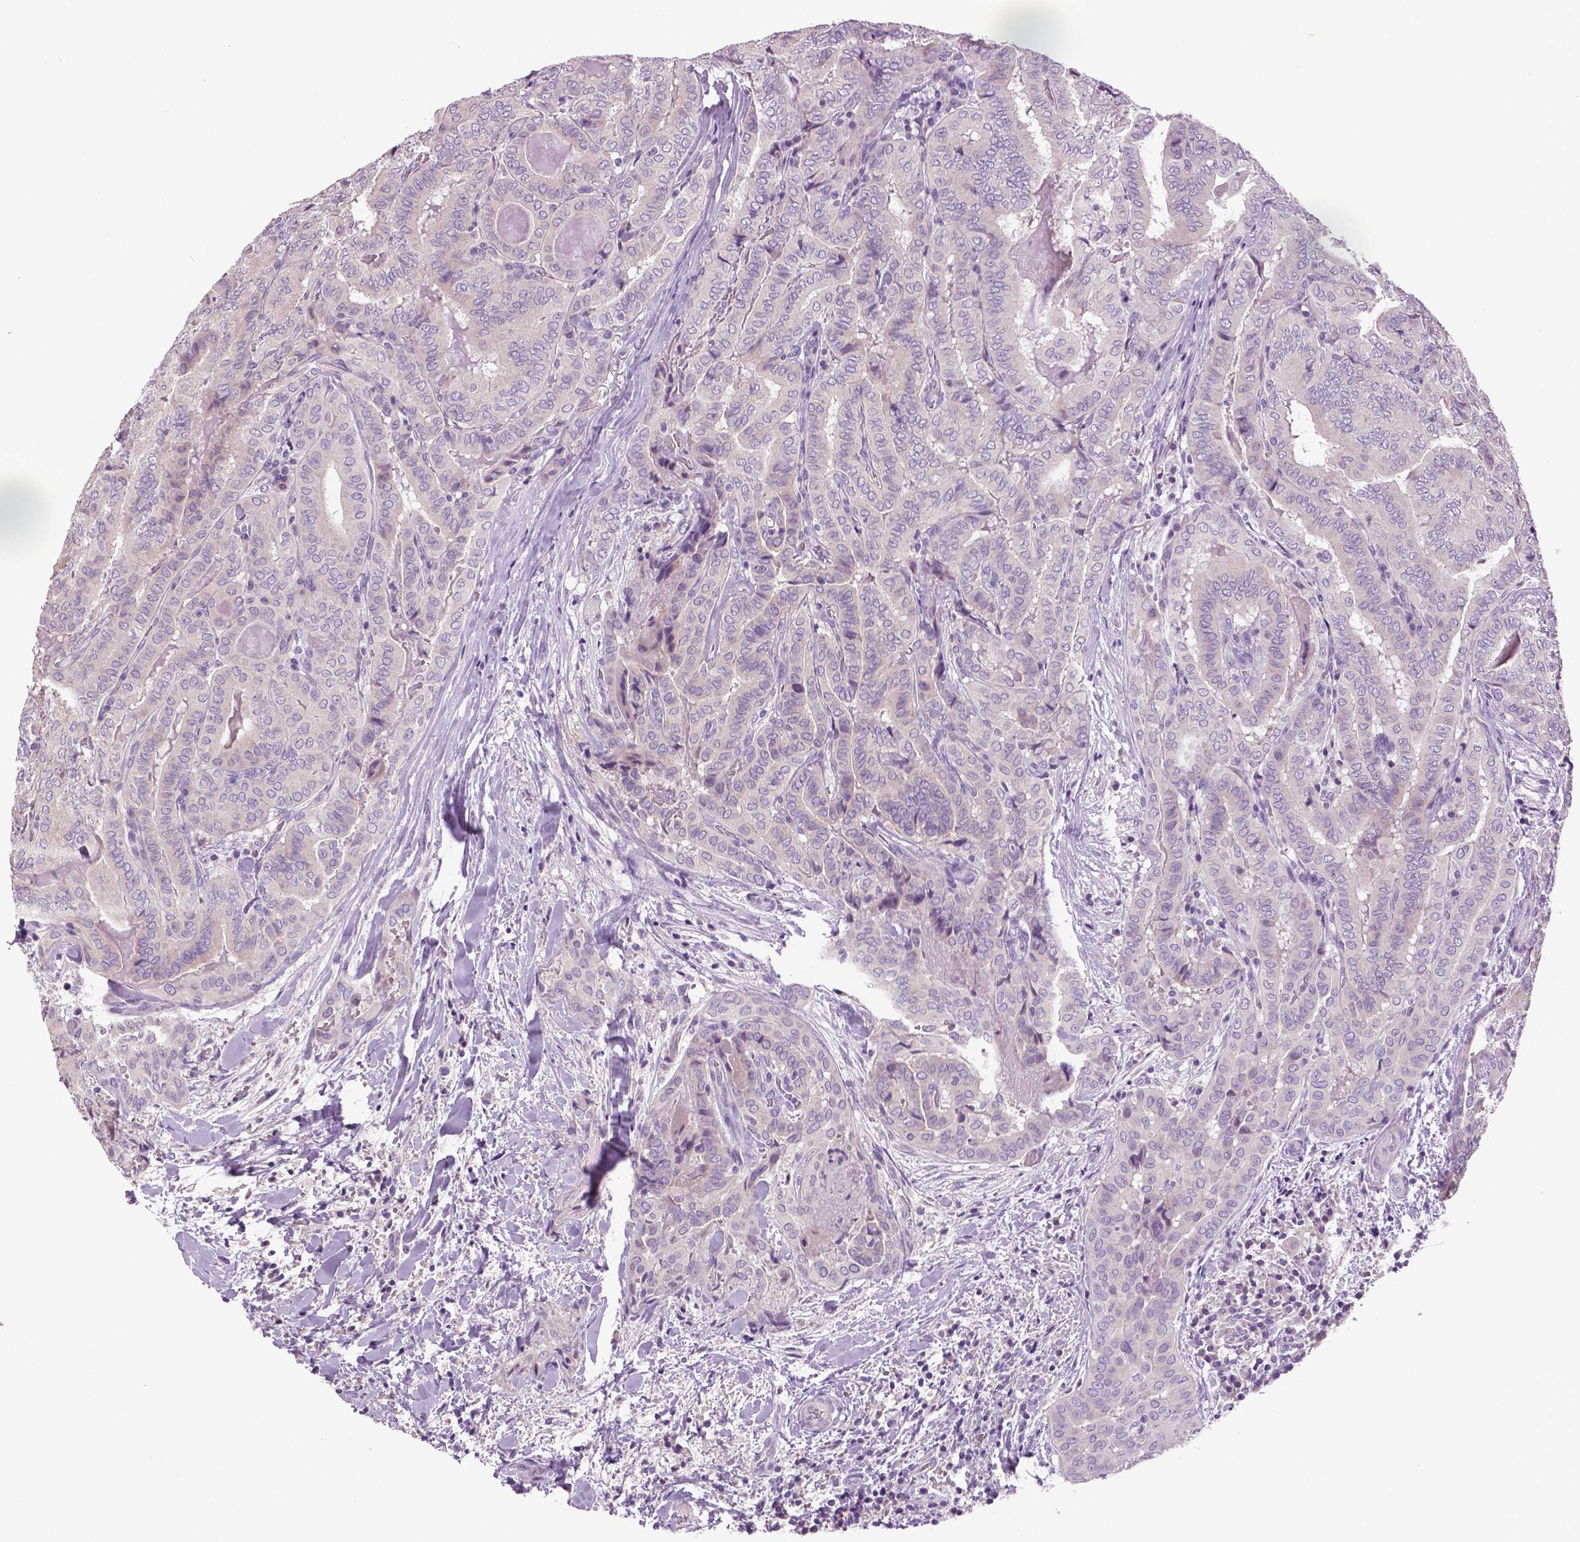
{"staining": {"intensity": "negative", "quantity": "none", "location": "none"}, "tissue": "thyroid cancer", "cell_type": "Tumor cells", "image_type": "cancer", "snomed": [{"axis": "morphology", "description": "Papillary adenocarcinoma, NOS"}, {"axis": "topography", "description": "Thyroid gland"}], "caption": "An immunohistochemistry (IHC) photomicrograph of thyroid papillary adenocarcinoma is shown. There is no staining in tumor cells of thyroid papillary adenocarcinoma.", "gene": "DNAH12", "patient": {"sex": "female", "age": 61}}